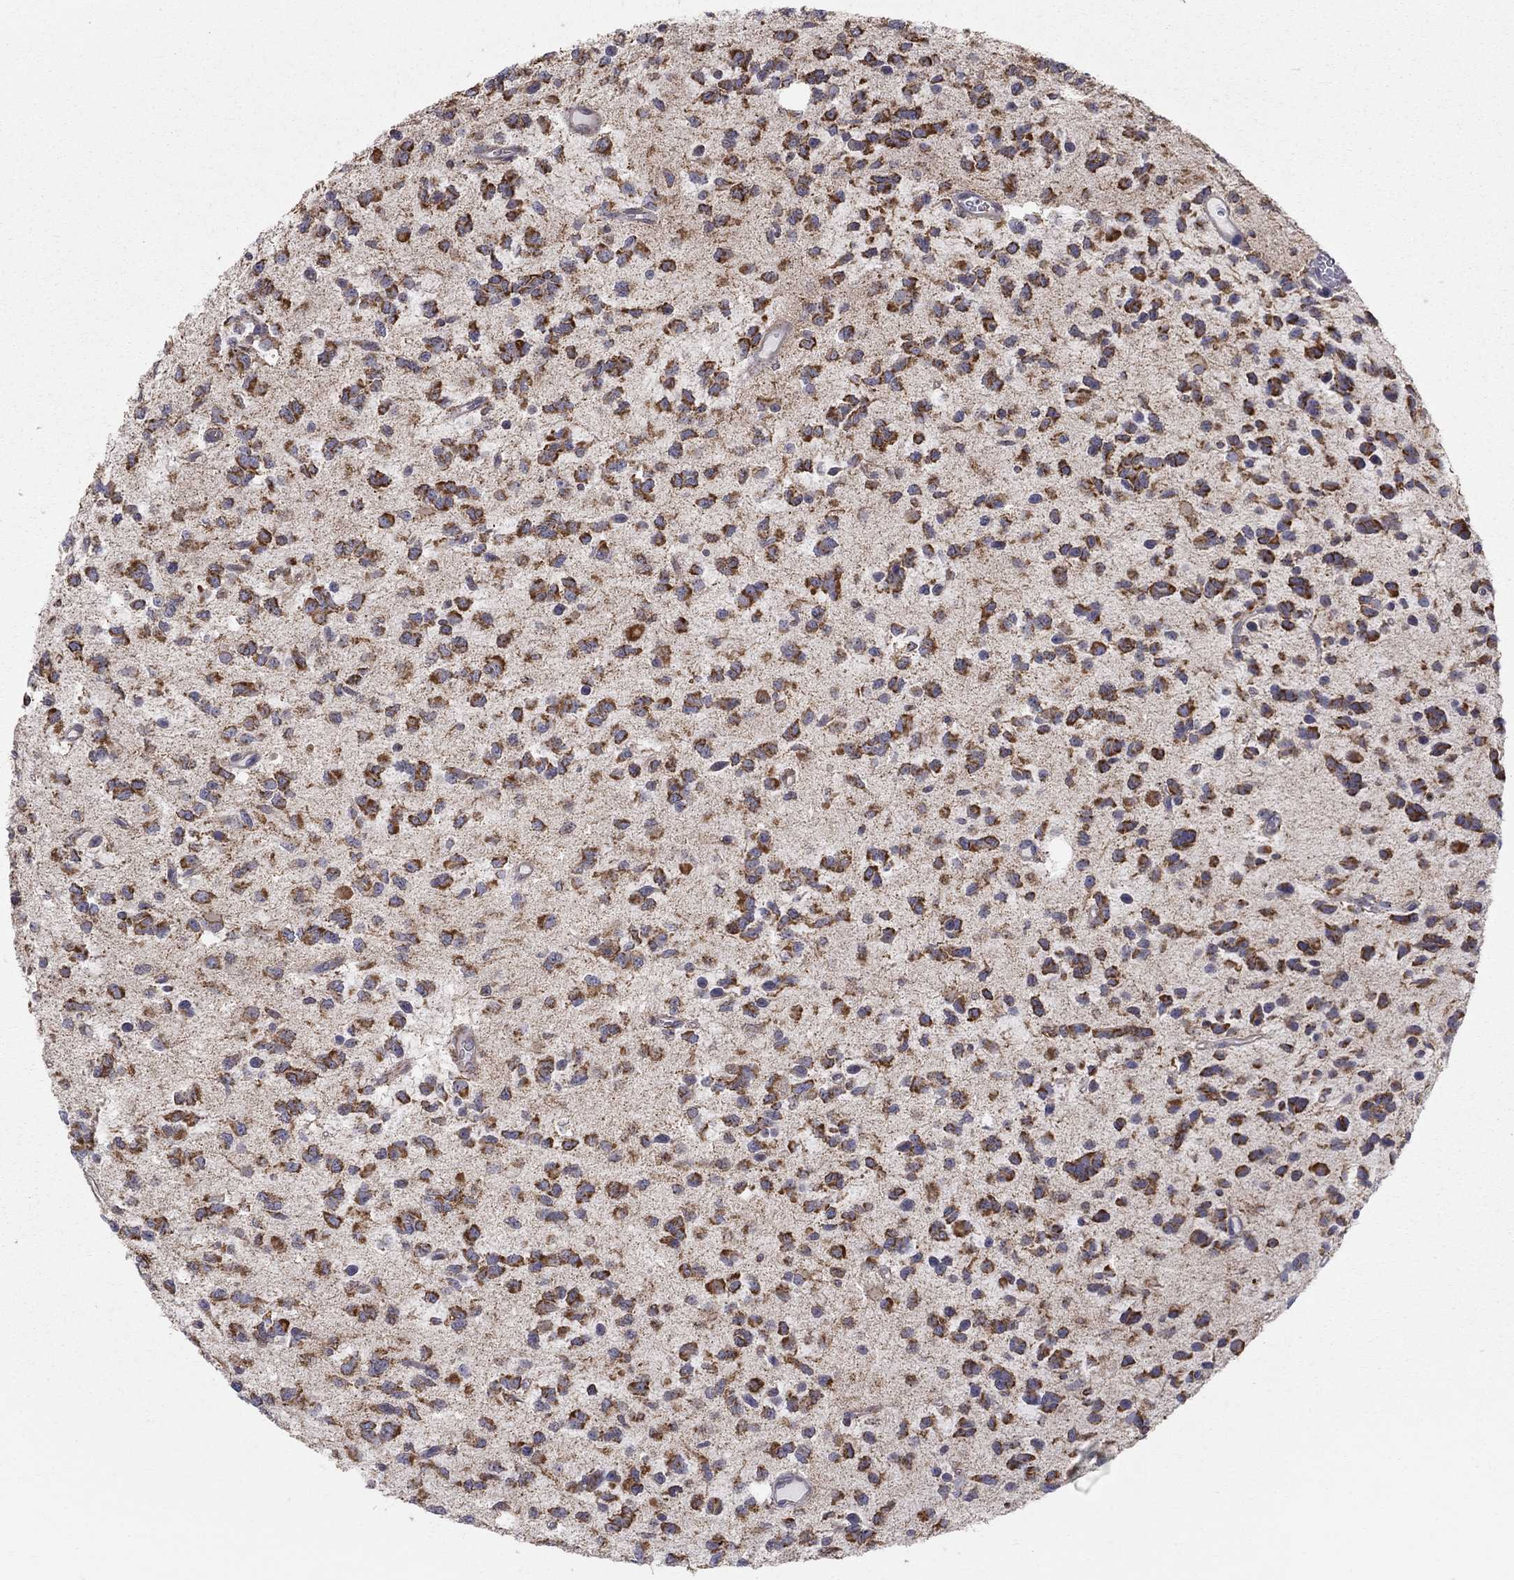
{"staining": {"intensity": "strong", "quantity": ">75%", "location": "cytoplasmic/membranous"}, "tissue": "glioma", "cell_type": "Tumor cells", "image_type": "cancer", "snomed": [{"axis": "morphology", "description": "Glioma, malignant, Low grade"}, {"axis": "topography", "description": "Brain"}], "caption": "Immunohistochemistry (IHC) (DAB (3,3'-diaminobenzidine)) staining of human low-grade glioma (malignant) displays strong cytoplasmic/membranous protein expression in about >75% of tumor cells. The protein of interest is shown in brown color, while the nuclei are stained blue.", "gene": "PRDX4", "patient": {"sex": "female", "age": 45}}